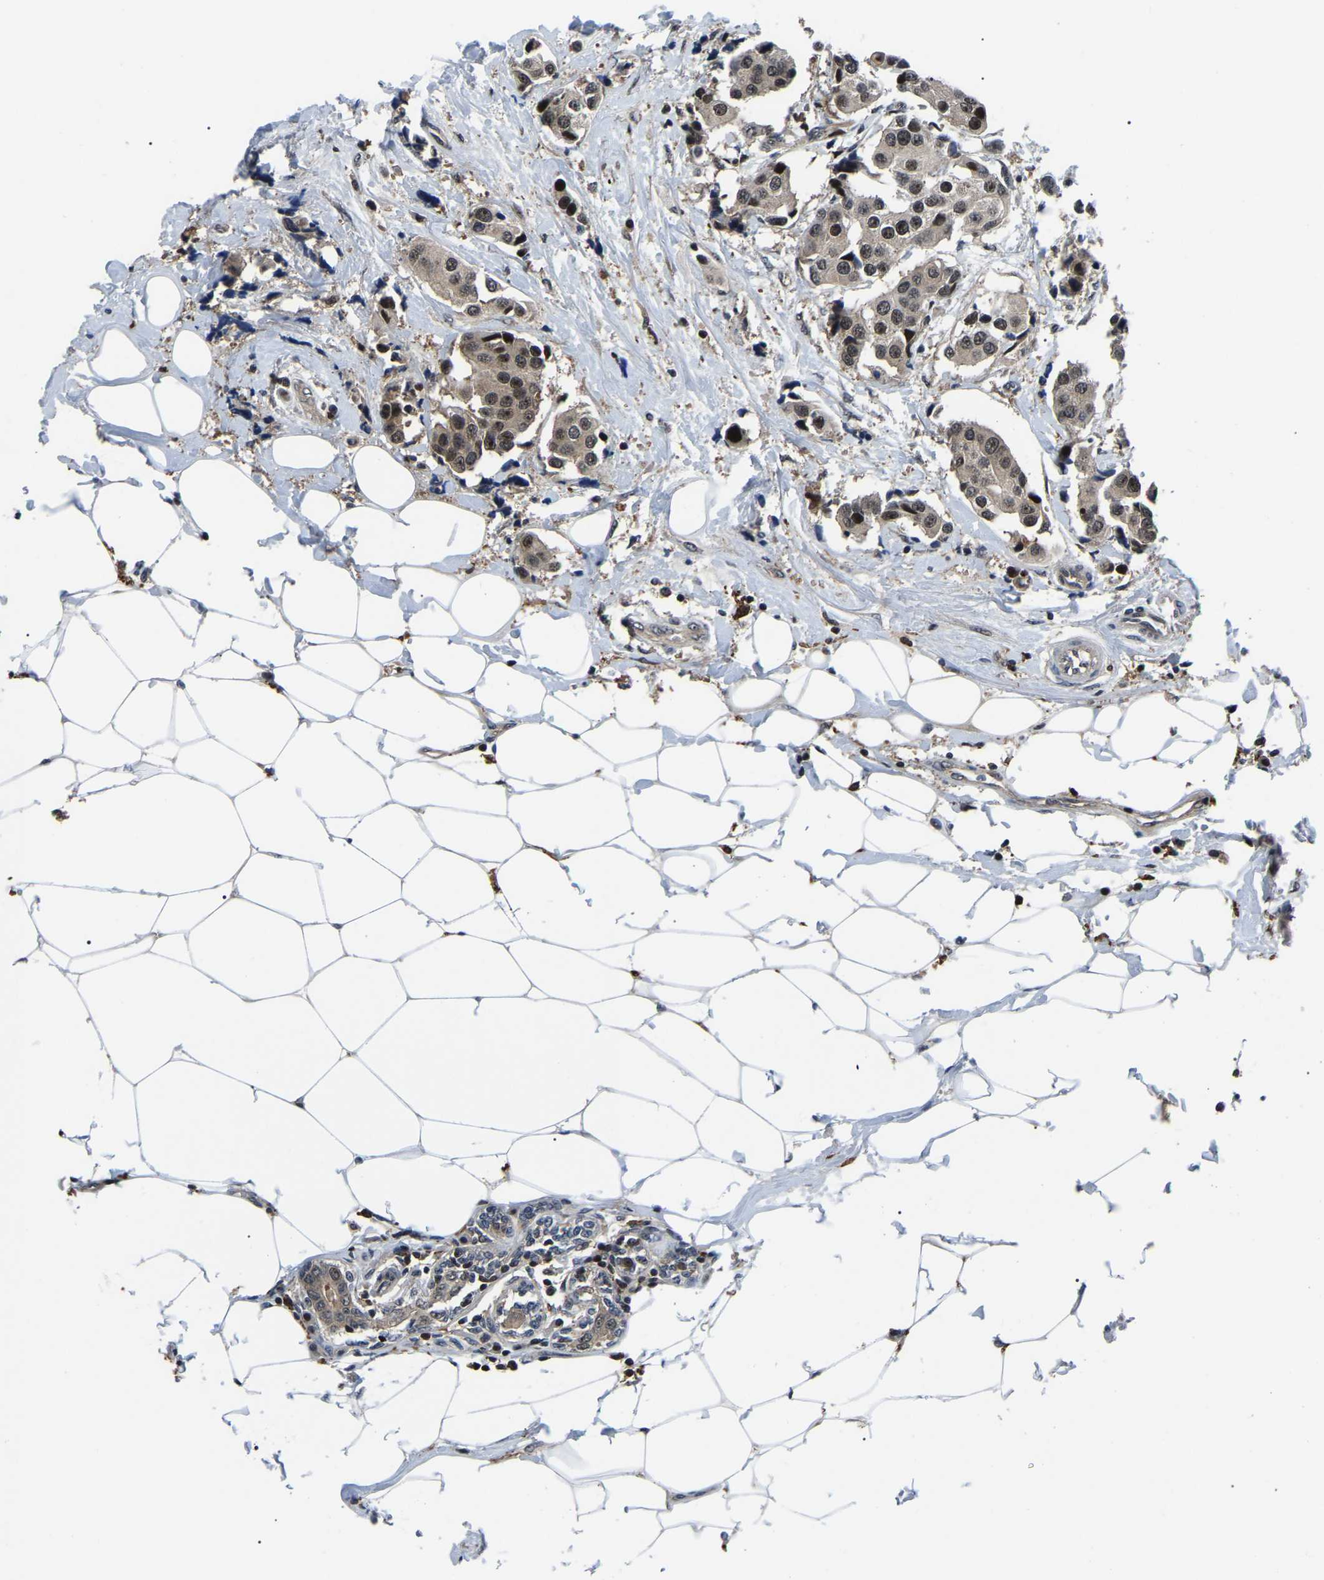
{"staining": {"intensity": "moderate", "quantity": ">75%", "location": "cytoplasmic/membranous,nuclear"}, "tissue": "breast cancer", "cell_type": "Tumor cells", "image_type": "cancer", "snomed": [{"axis": "morphology", "description": "Normal tissue, NOS"}, {"axis": "morphology", "description": "Duct carcinoma"}, {"axis": "topography", "description": "Breast"}], "caption": "High-magnification brightfield microscopy of breast cancer (invasive ductal carcinoma) stained with DAB (3,3'-diaminobenzidine) (brown) and counterstained with hematoxylin (blue). tumor cells exhibit moderate cytoplasmic/membranous and nuclear expression is identified in about>75% of cells.", "gene": "RRP1B", "patient": {"sex": "female", "age": 39}}